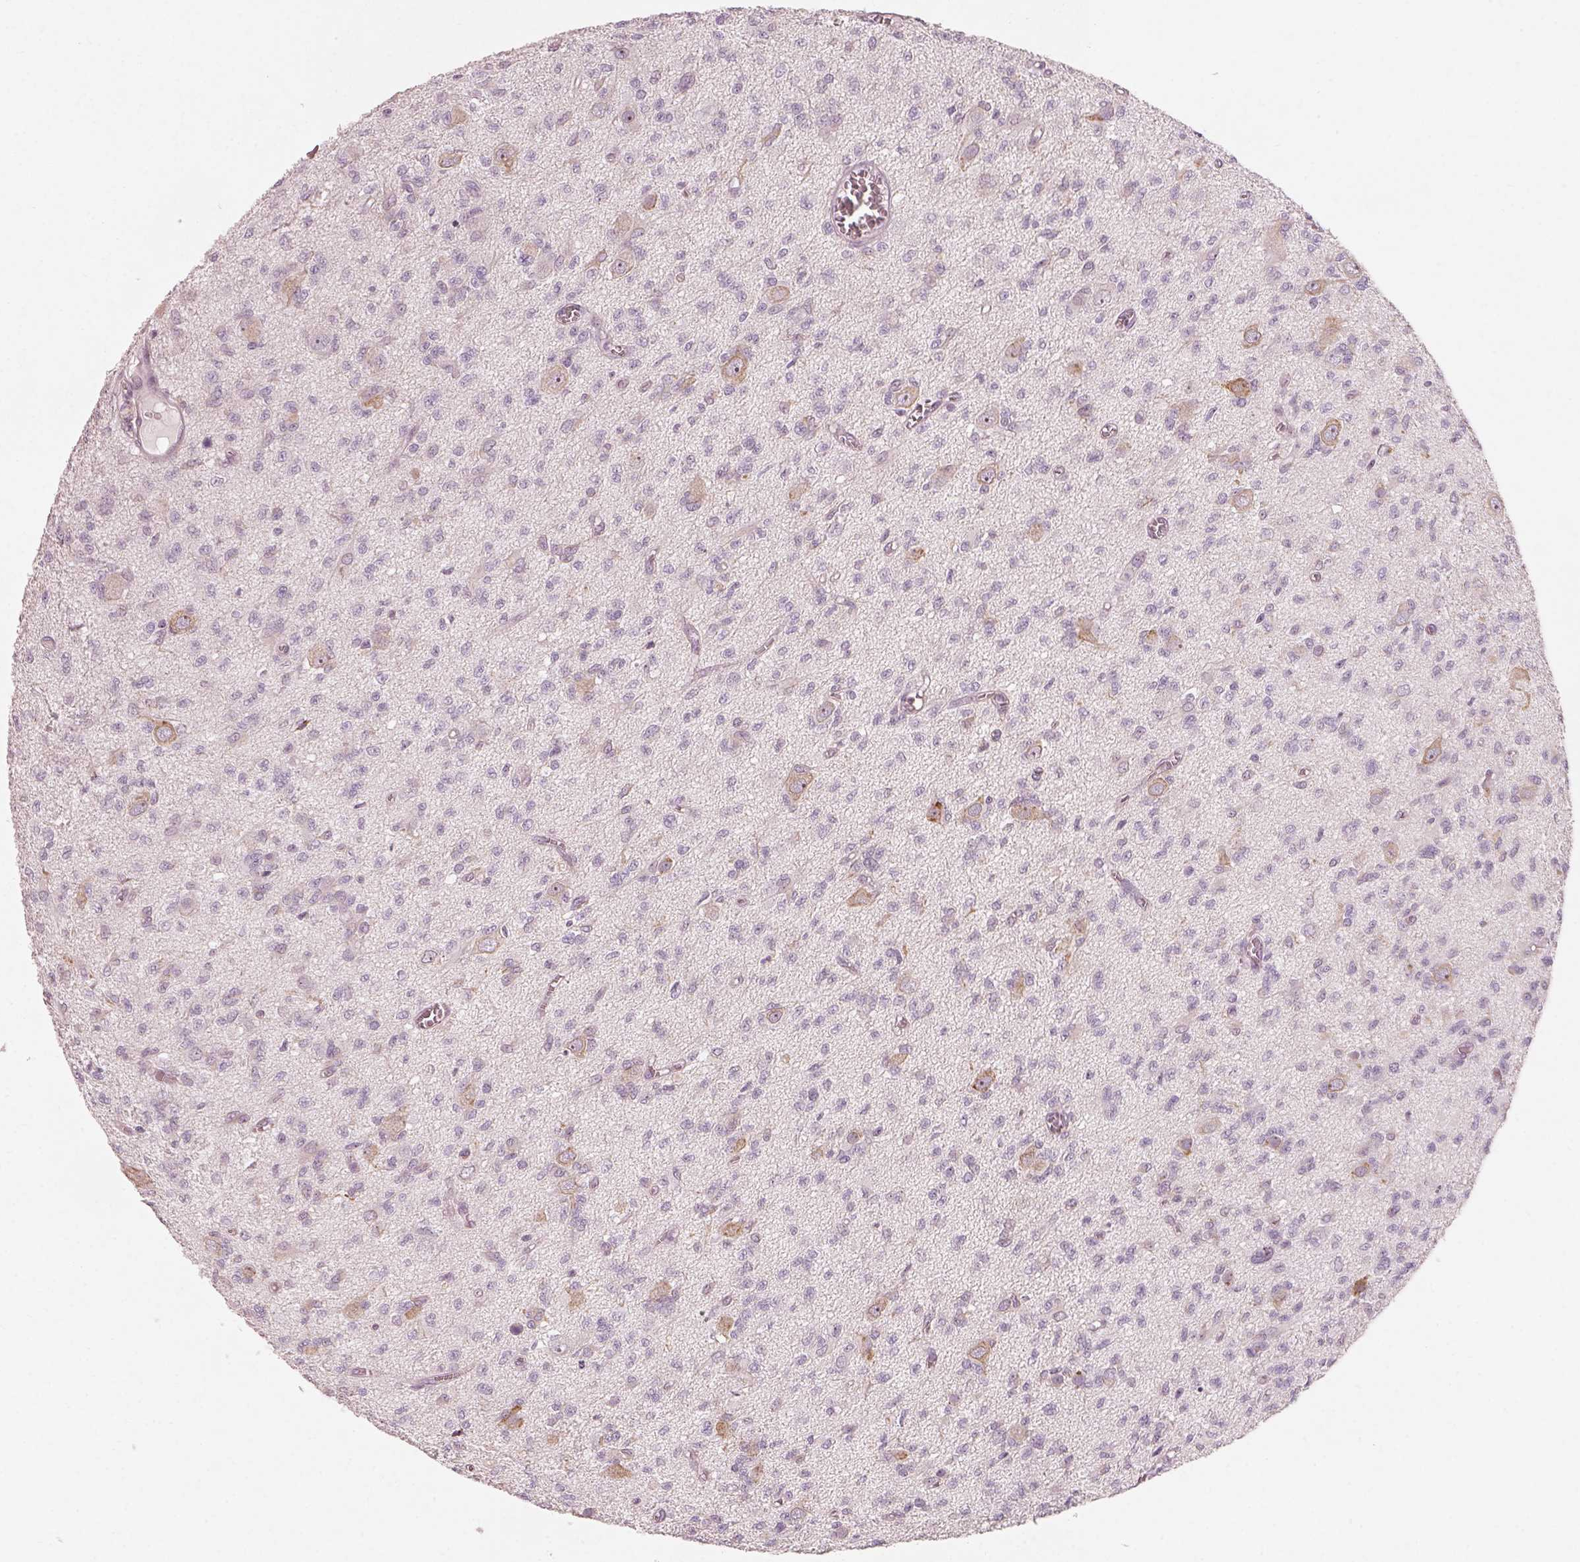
{"staining": {"intensity": "negative", "quantity": "none", "location": "none"}, "tissue": "glioma", "cell_type": "Tumor cells", "image_type": "cancer", "snomed": [{"axis": "morphology", "description": "Glioma, malignant, Low grade"}, {"axis": "topography", "description": "Brain"}], "caption": "Tumor cells show no significant protein staining in glioma. (DAB immunohistochemistry, high magnification).", "gene": "CDS1", "patient": {"sex": "male", "age": 64}}